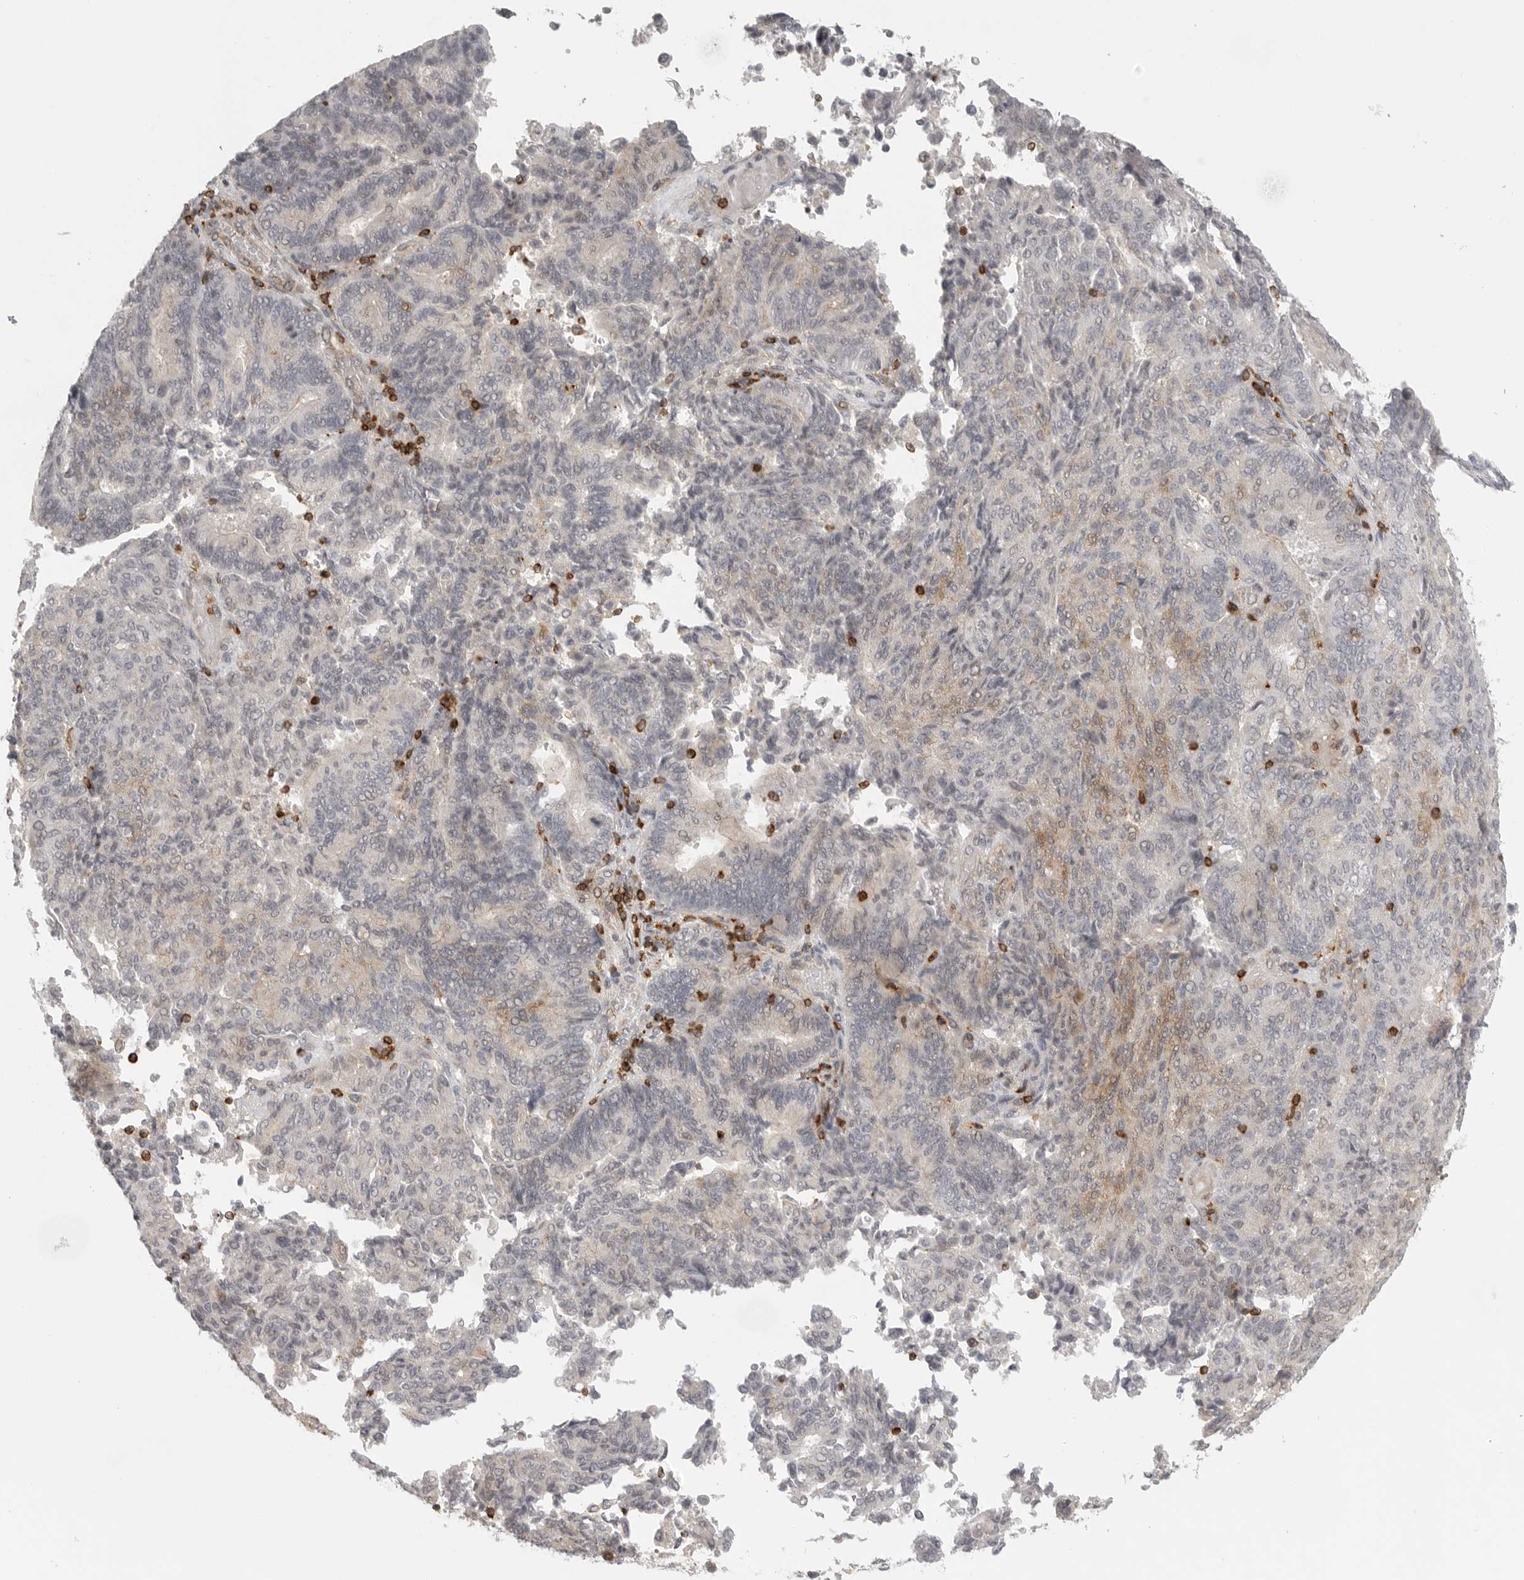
{"staining": {"intensity": "negative", "quantity": "none", "location": "none"}, "tissue": "endometrial cancer", "cell_type": "Tumor cells", "image_type": "cancer", "snomed": [{"axis": "morphology", "description": "Adenocarcinoma, NOS"}, {"axis": "topography", "description": "Endometrium"}], "caption": "The micrograph shows no staining of tumor cells in endometrial cancer (adenocarcinoma).", "gene": "SH3KBP1", "patient": {"sex": "female", "age": 80}}